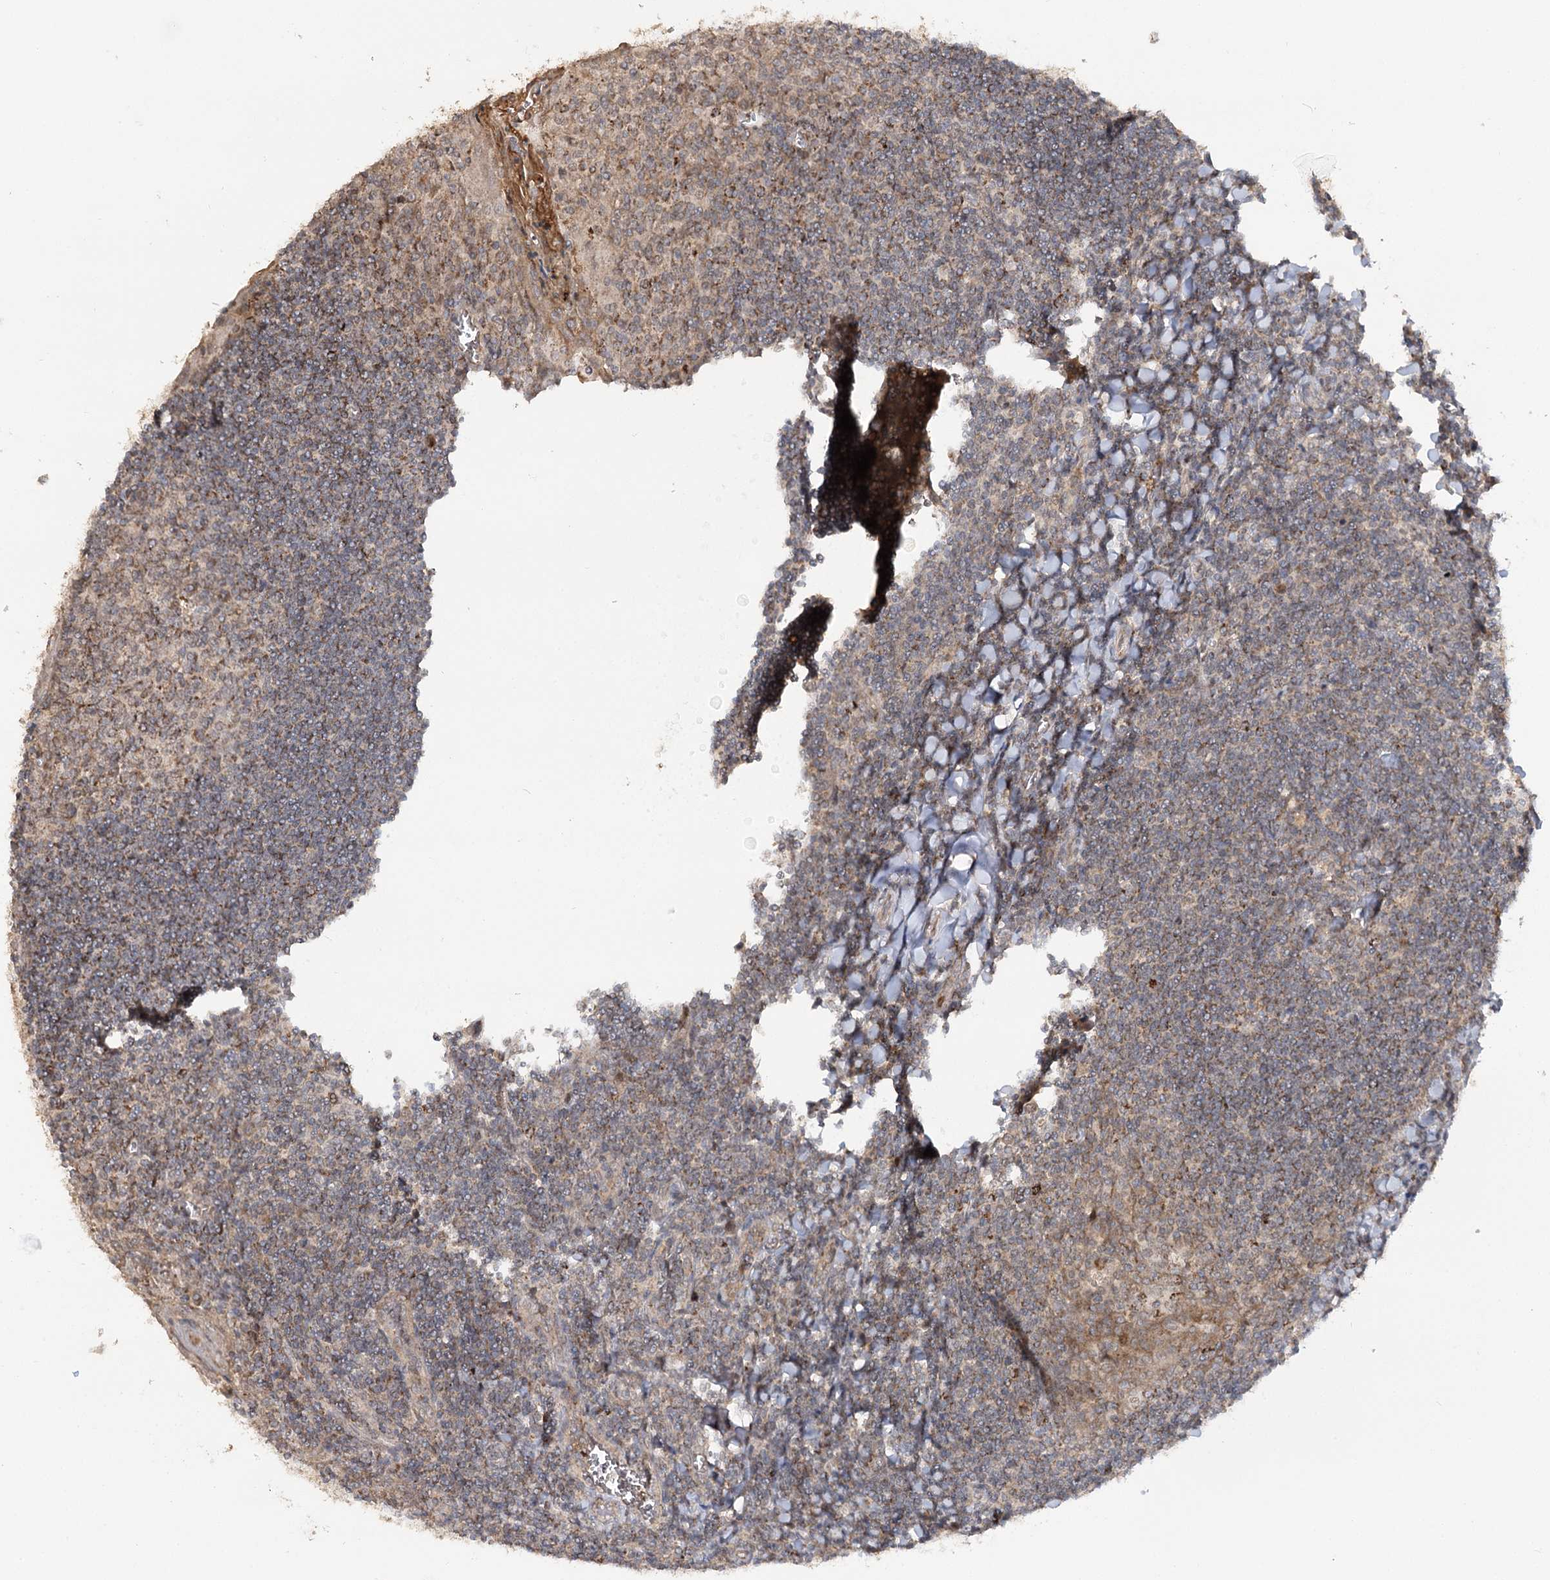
{"staining": {"intensity": "moderate", "quantity": "<25%", "location": "cytoplasmic/membranous"}, "tissue": "tonsil", "cell_type": "Germinal center cells", "image_type": "normal", "snomed": [{"axis": "morphology", "description": "Normal tissue, NOS"}, {"axis": "topography", "description": "Tonsil"}], "caption": "This is a micrograph of immunohistochemistry staining of normal tonsil, which shows moderate positivity in the cytoplasmic/membranous of germinal center cells.", "gene": "ZNRF3", "patient": {"sex": "male", "age": 27}}